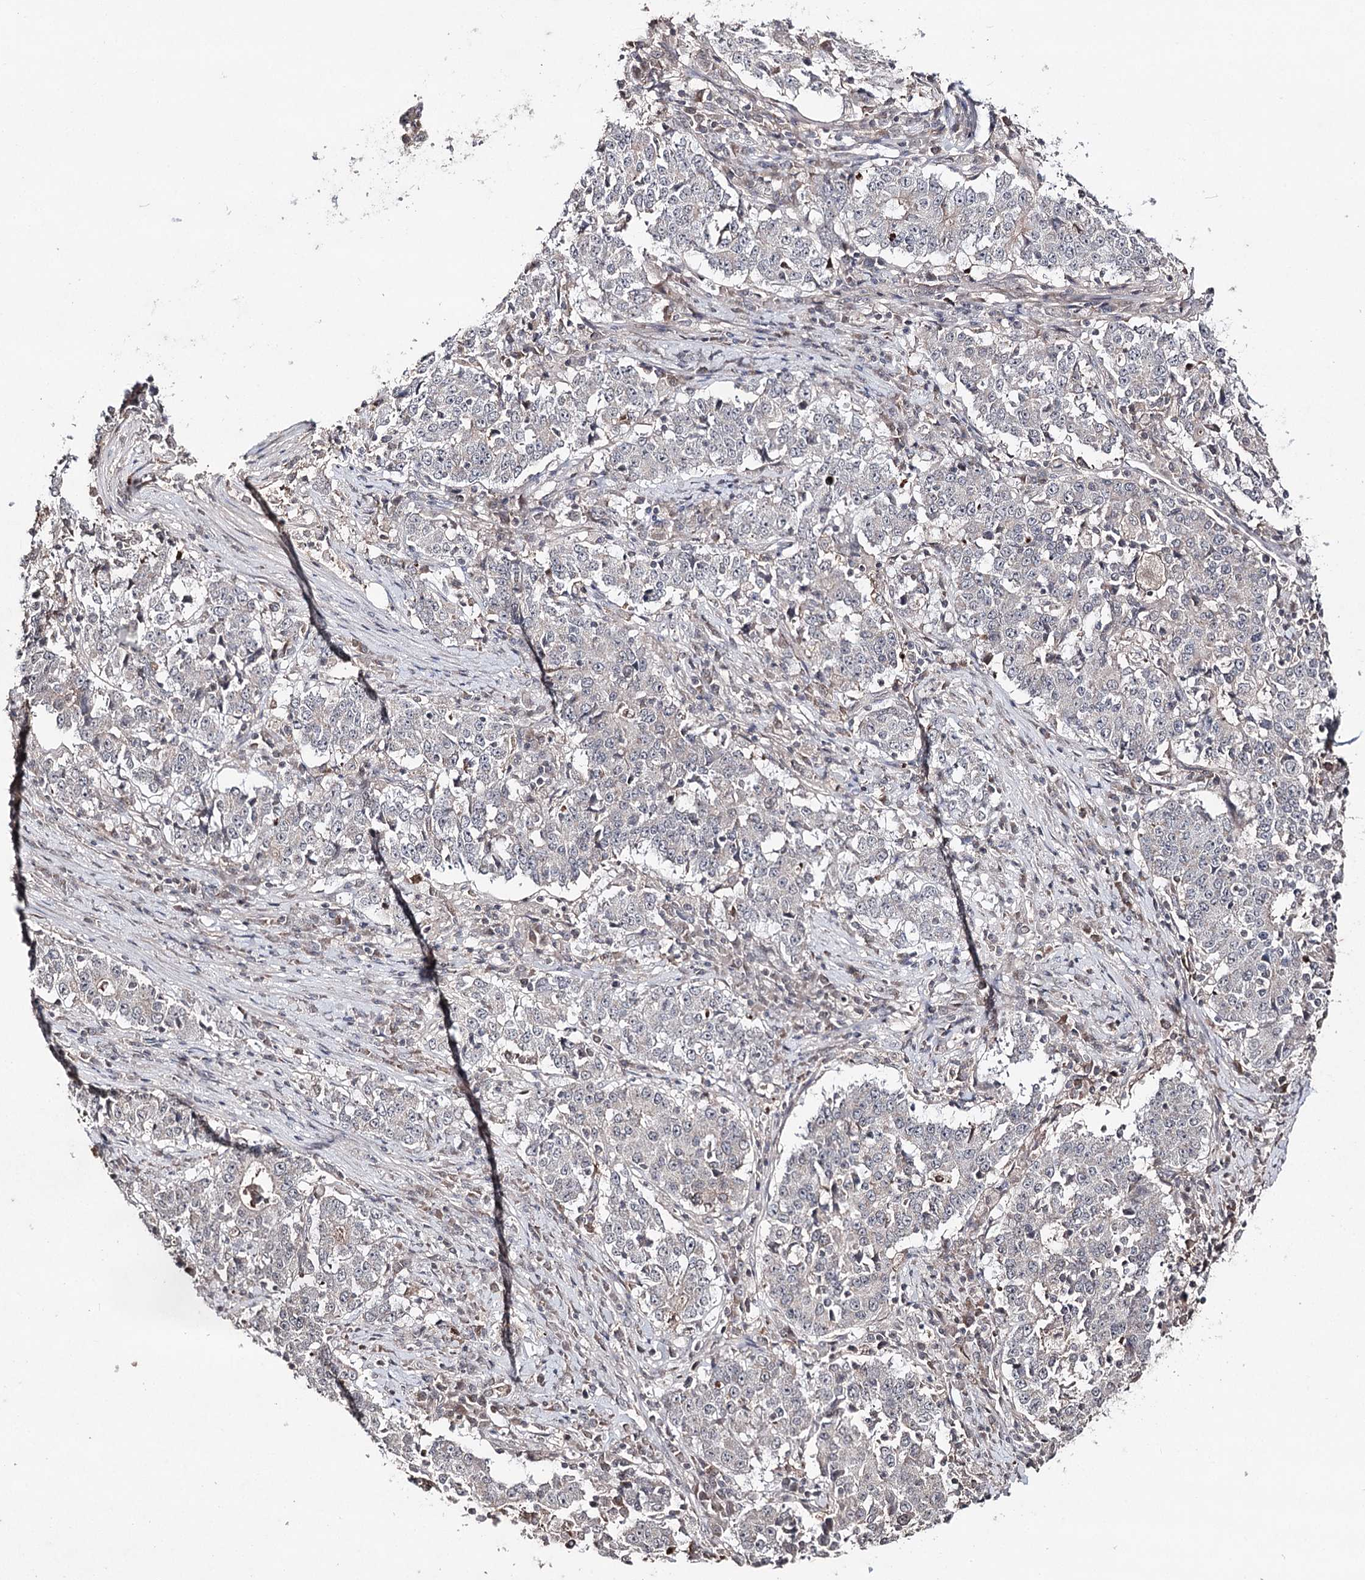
{"staining": {"intensity": "negative", "quantity": "none", "location": "none"}, "tissue": "stomach cancer", "cell_type": "Tumor cells", "image_type": "cancer", "snomed": [{"axis": "morphology", "description": "Adenocarcinoma, NOS"}, {"axis": "topography", "description": "Stomach"}], "caption": "An IHC image of stomach adenocarcinoma is shown. There is no staining in tumor cells of stomach adenocarcinoma.", "gene": "SYNGR3", "patient": {"sex": "male", "age": 59}}